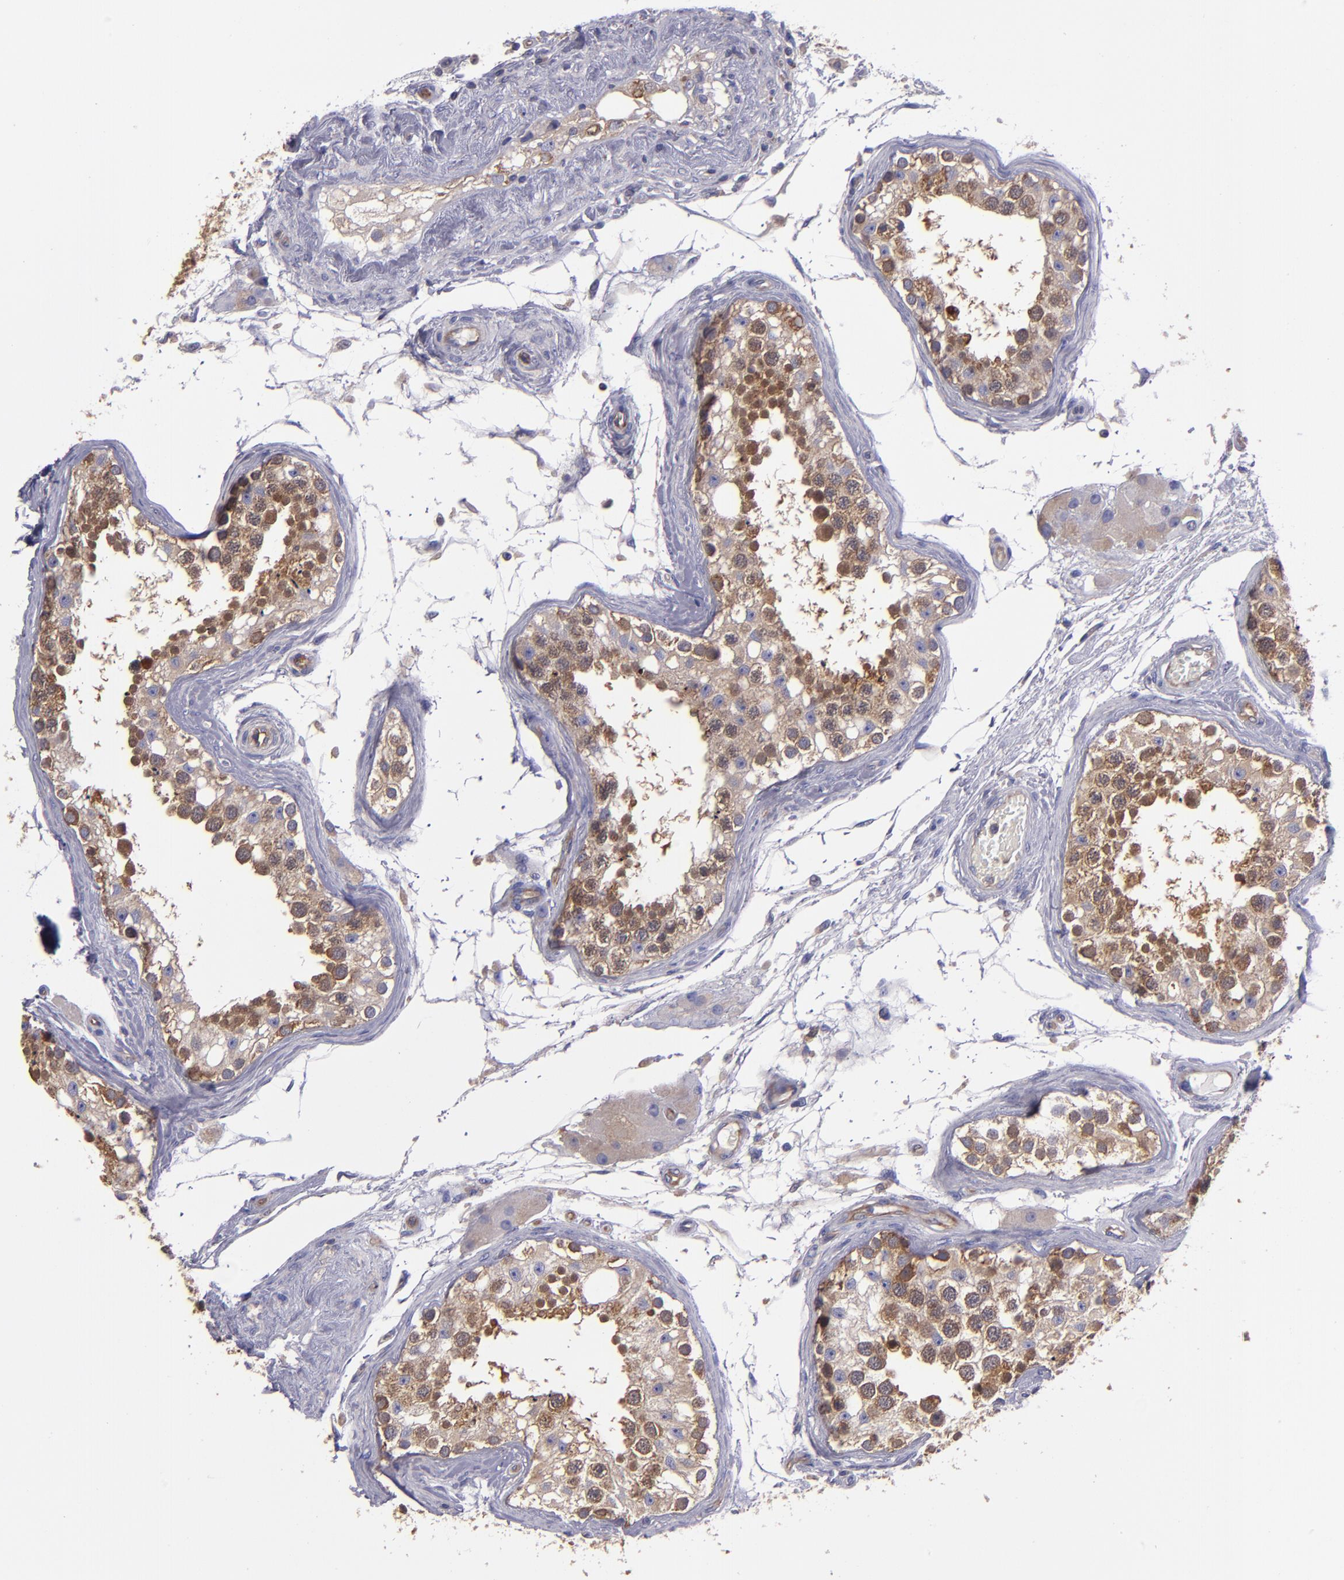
{"staining": {"intensity": "moderate", "quantity": "25%-75%", "location": "cytoplasmic/membranous,nuclear"}, "tissue": "testis", "cell_type": "Cells in seminiferous ducts", "image_type": "normal", "snomed": [{"axis": "morphology", "description": "Normal tissue, NOS"}, {"axis": "topography", "description": "Testis"}], "caption": "A histopathology image of human testis stained for a protein reveals moderate cytoplasmic/membranous,nuclear brown staining in cells in seminiferous ducts. (DAB IHC, brown staining for protein, blue staining for nuclei).", "gene": "CARS1", "patient": {"sex": "male", "age": 68}}